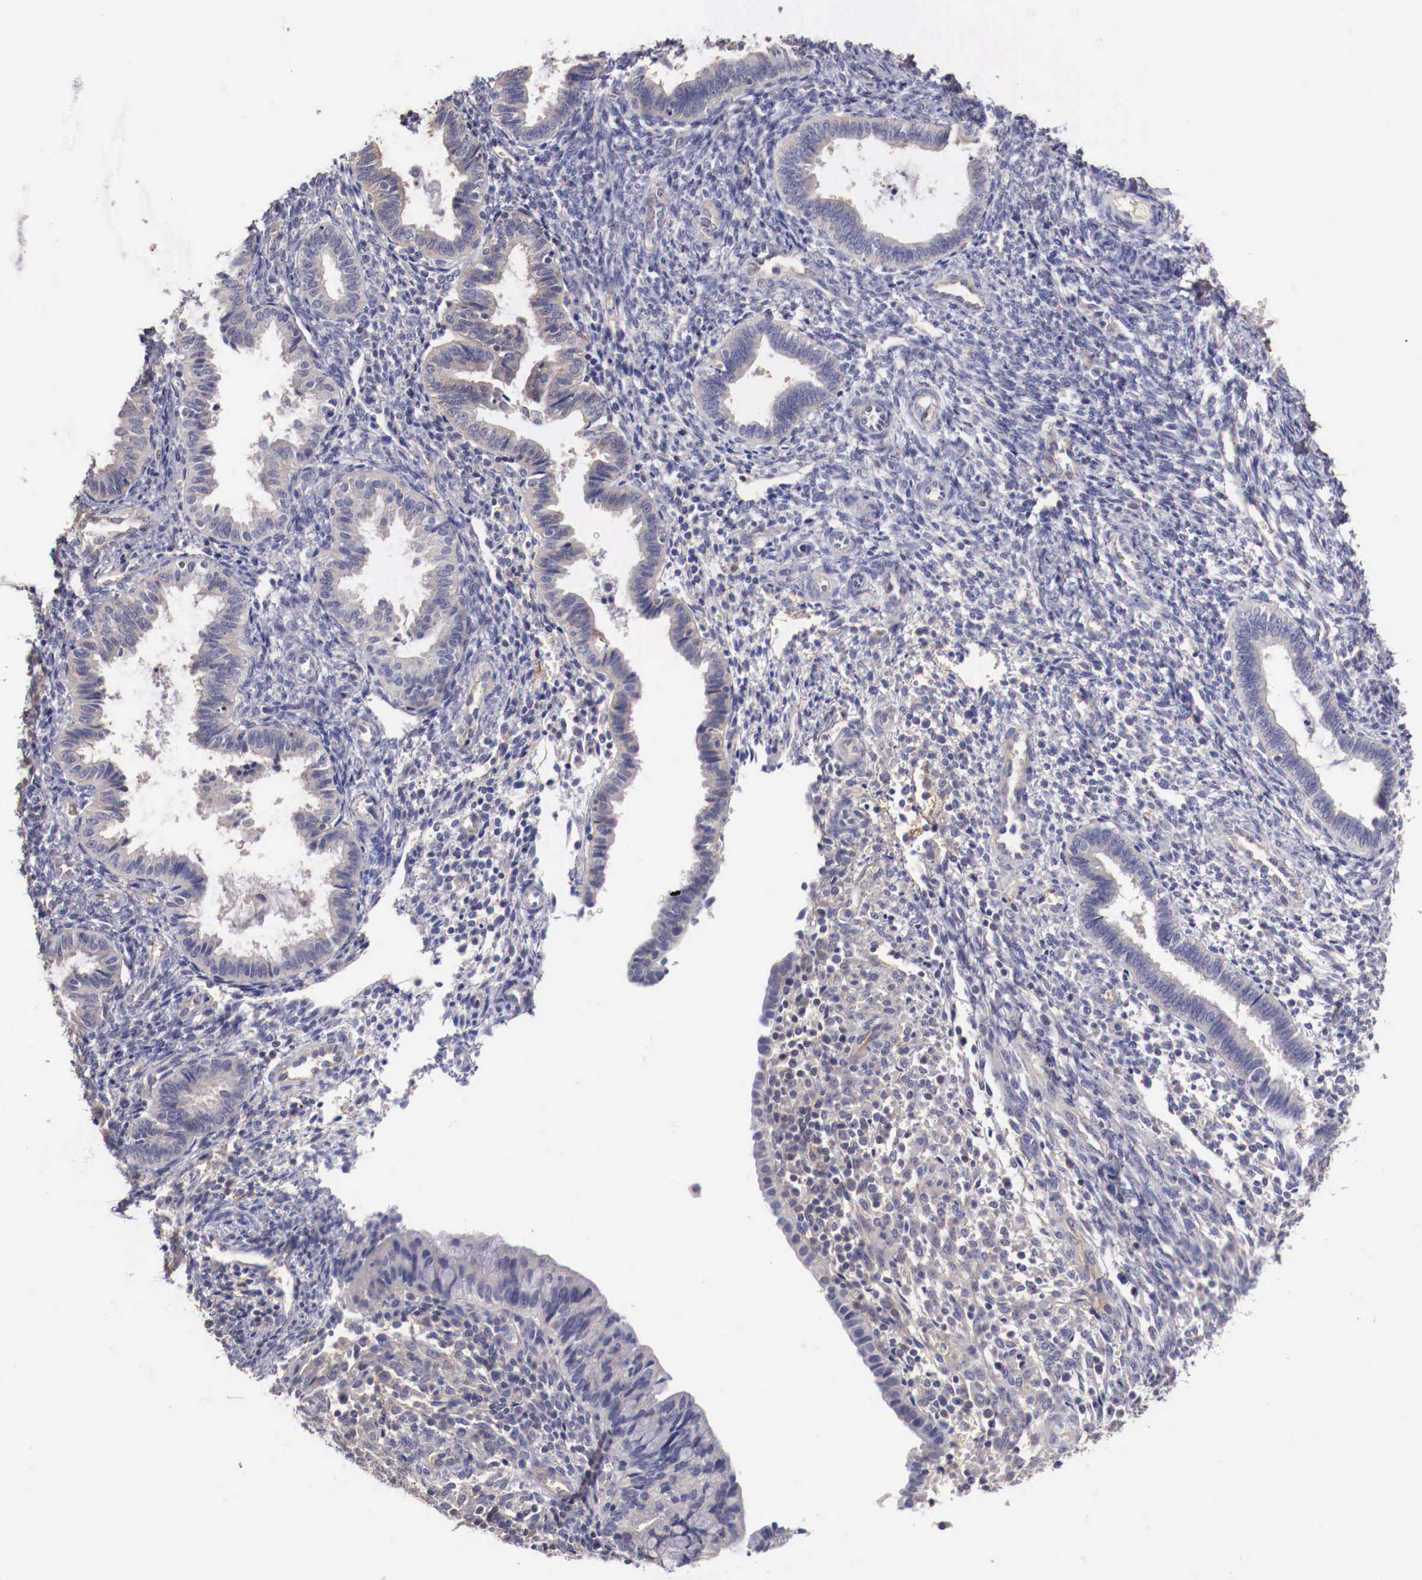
{"staining": {"intensity": "moderate", "quantity": "<25%", "location": "cytoplasmic/membranous"}, "tissue": "endometrium", "cell_type": "Cells in endometrial stroma", "image_type": "normal", "snomed": [{"axis": "morphology", "description": "Normal tissue, NOS"}, {"axis": "topography", "description": "Endometrium"}], "caption": "Protein expression analysis of unremarkable human endometrium reveals moderate cytoplasmic/membranous staining in approximately <25% of cells in endometrial stroma.", "gene": "PITPNA", "patient": {"sex": "female", "age": 36}}